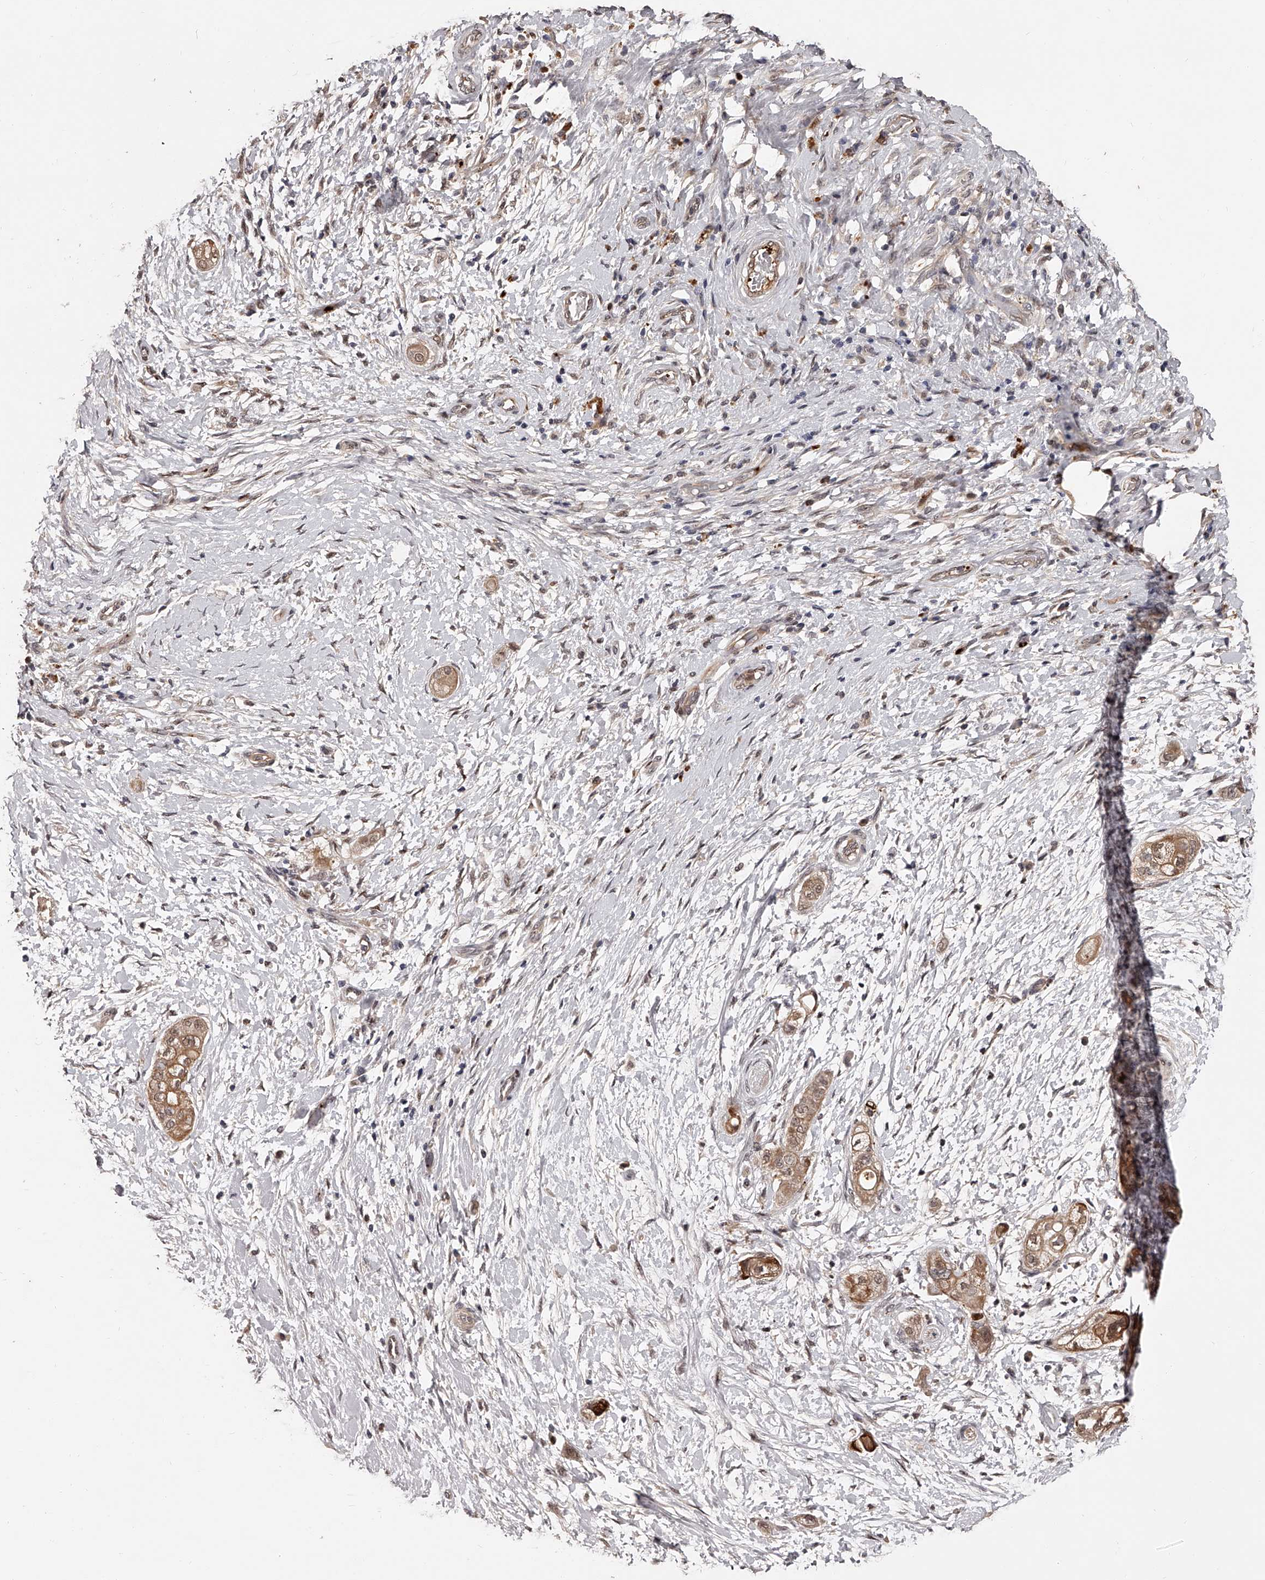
{"staining": {"intensity": "moderate", "quantity": ">75%", "location": "cytoplasmic/membranous,nuclear"}, "tissue": "pancreatic cancer", "cell_type": "Tumor cells", "image_type": "cancer", "snomed": [{"axis": "morphology", "description": "Adenocarcinoma, NOS"}, {"axis": "topography", "description": "Pancreas"}], "caption": "A brown stain highlights moderate cytoplasmic/membranous and nuclear expression of a protein in human pancreatic cancer tumor cells. The staining was performed using DAB to visualize the protein expression in brown, while the nuclei were stained in blue with hematoxylin (Magnification: 20x).", "gene": "URGCP", "patient": {"sex": "male", "age": 58}}